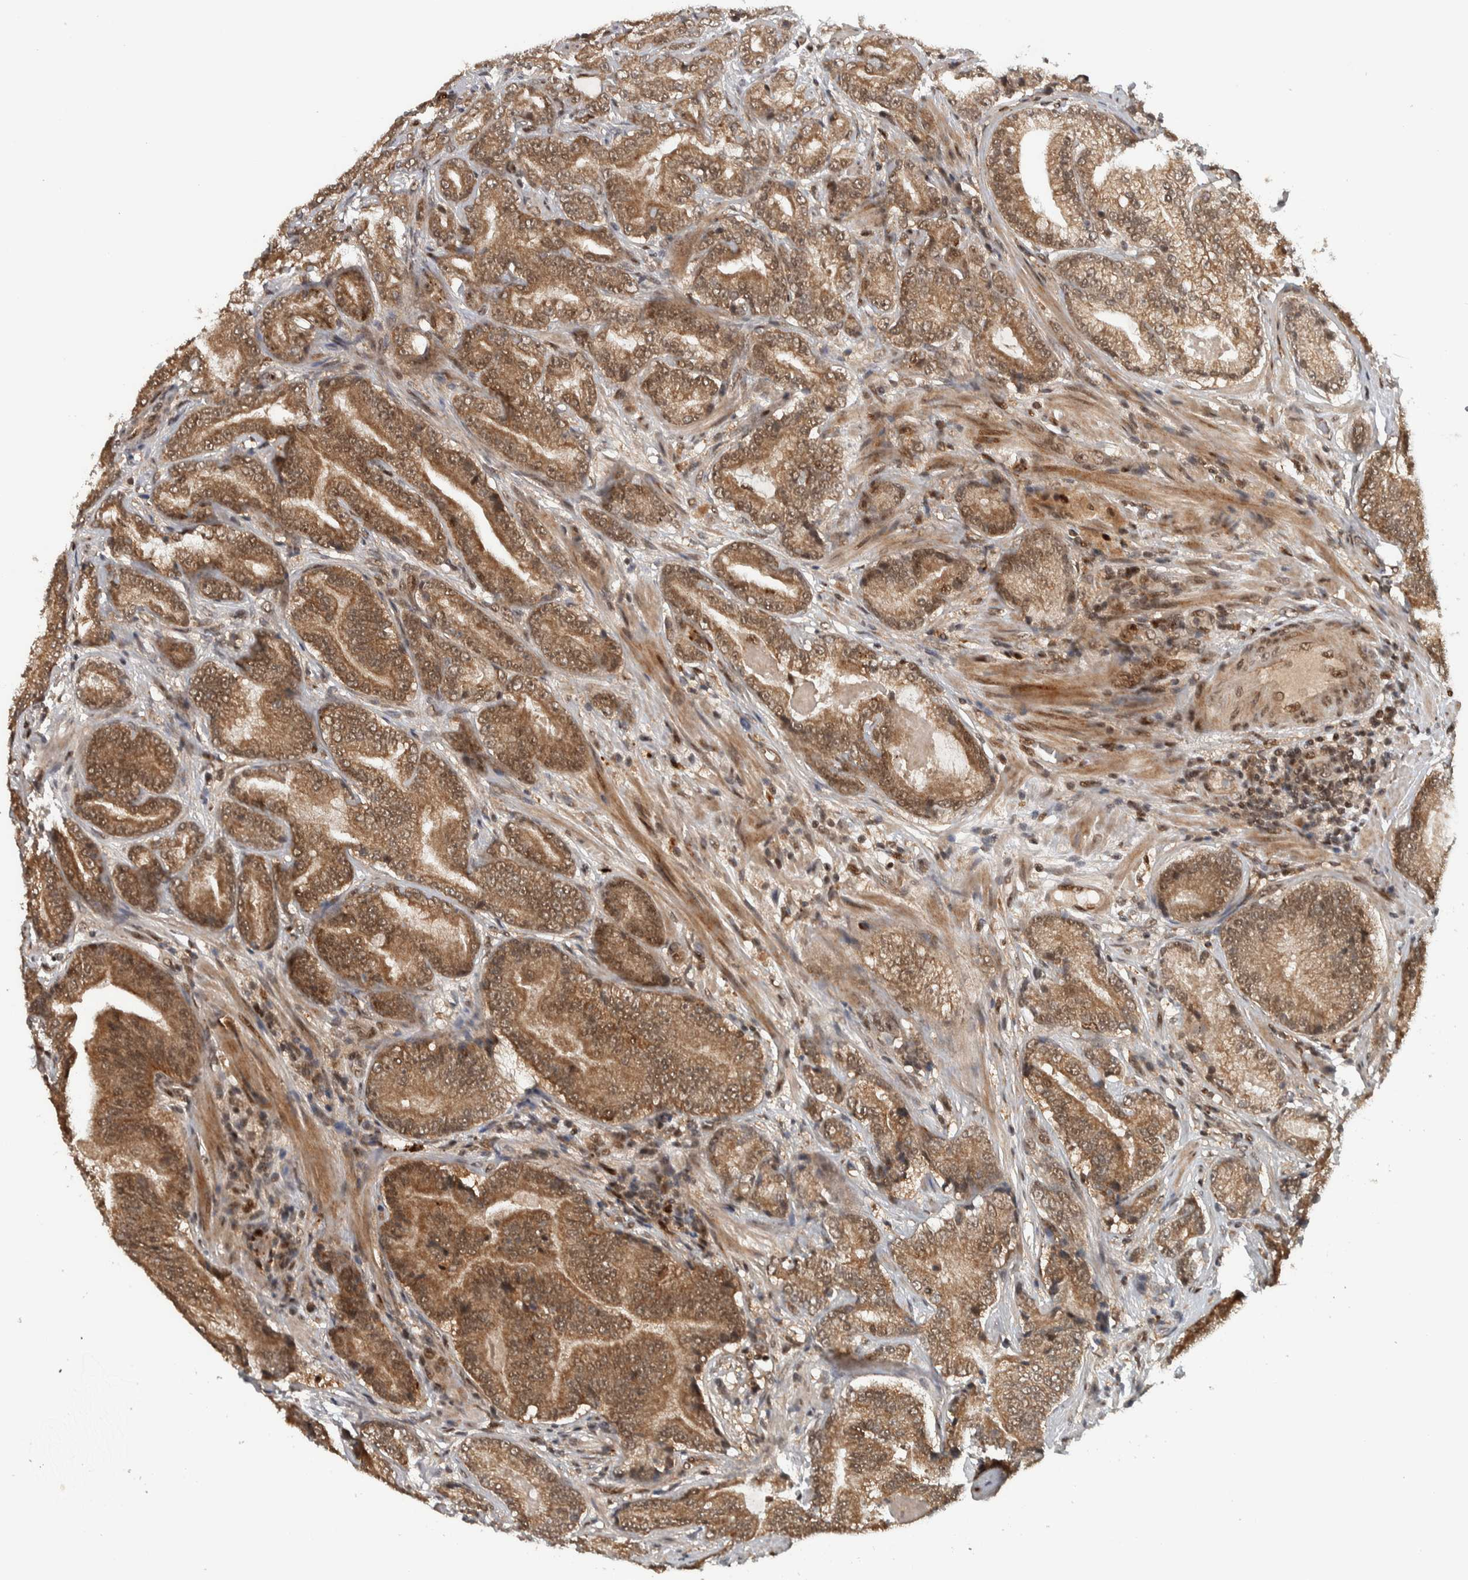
{"staining": {"intensity": "moderate", "quantity": ">75%", "location": "cytoplasmic/membranous,nuclear"}, "tissue": "prostate cancer", "cell_type": "Tumor cells", "image_type": "cancer", "snomed": [{"axis": "morphology", "description": "Adenocarcinoma, High grade"}, {"axis": "topography", "description": "Prostate"}], "caption": "This image displays high-grade adenocarcinoma (prostate) stained with immunohistochemistry (IHC) to label a protein in brown. The cytoplasmic/membranous and nuclear of tumor cells show moderate positivity for the protein. Nuclei are counter-stained blue.", "gene": "RPS6KA4", "patient": {"sex": "male", "age": 55}}